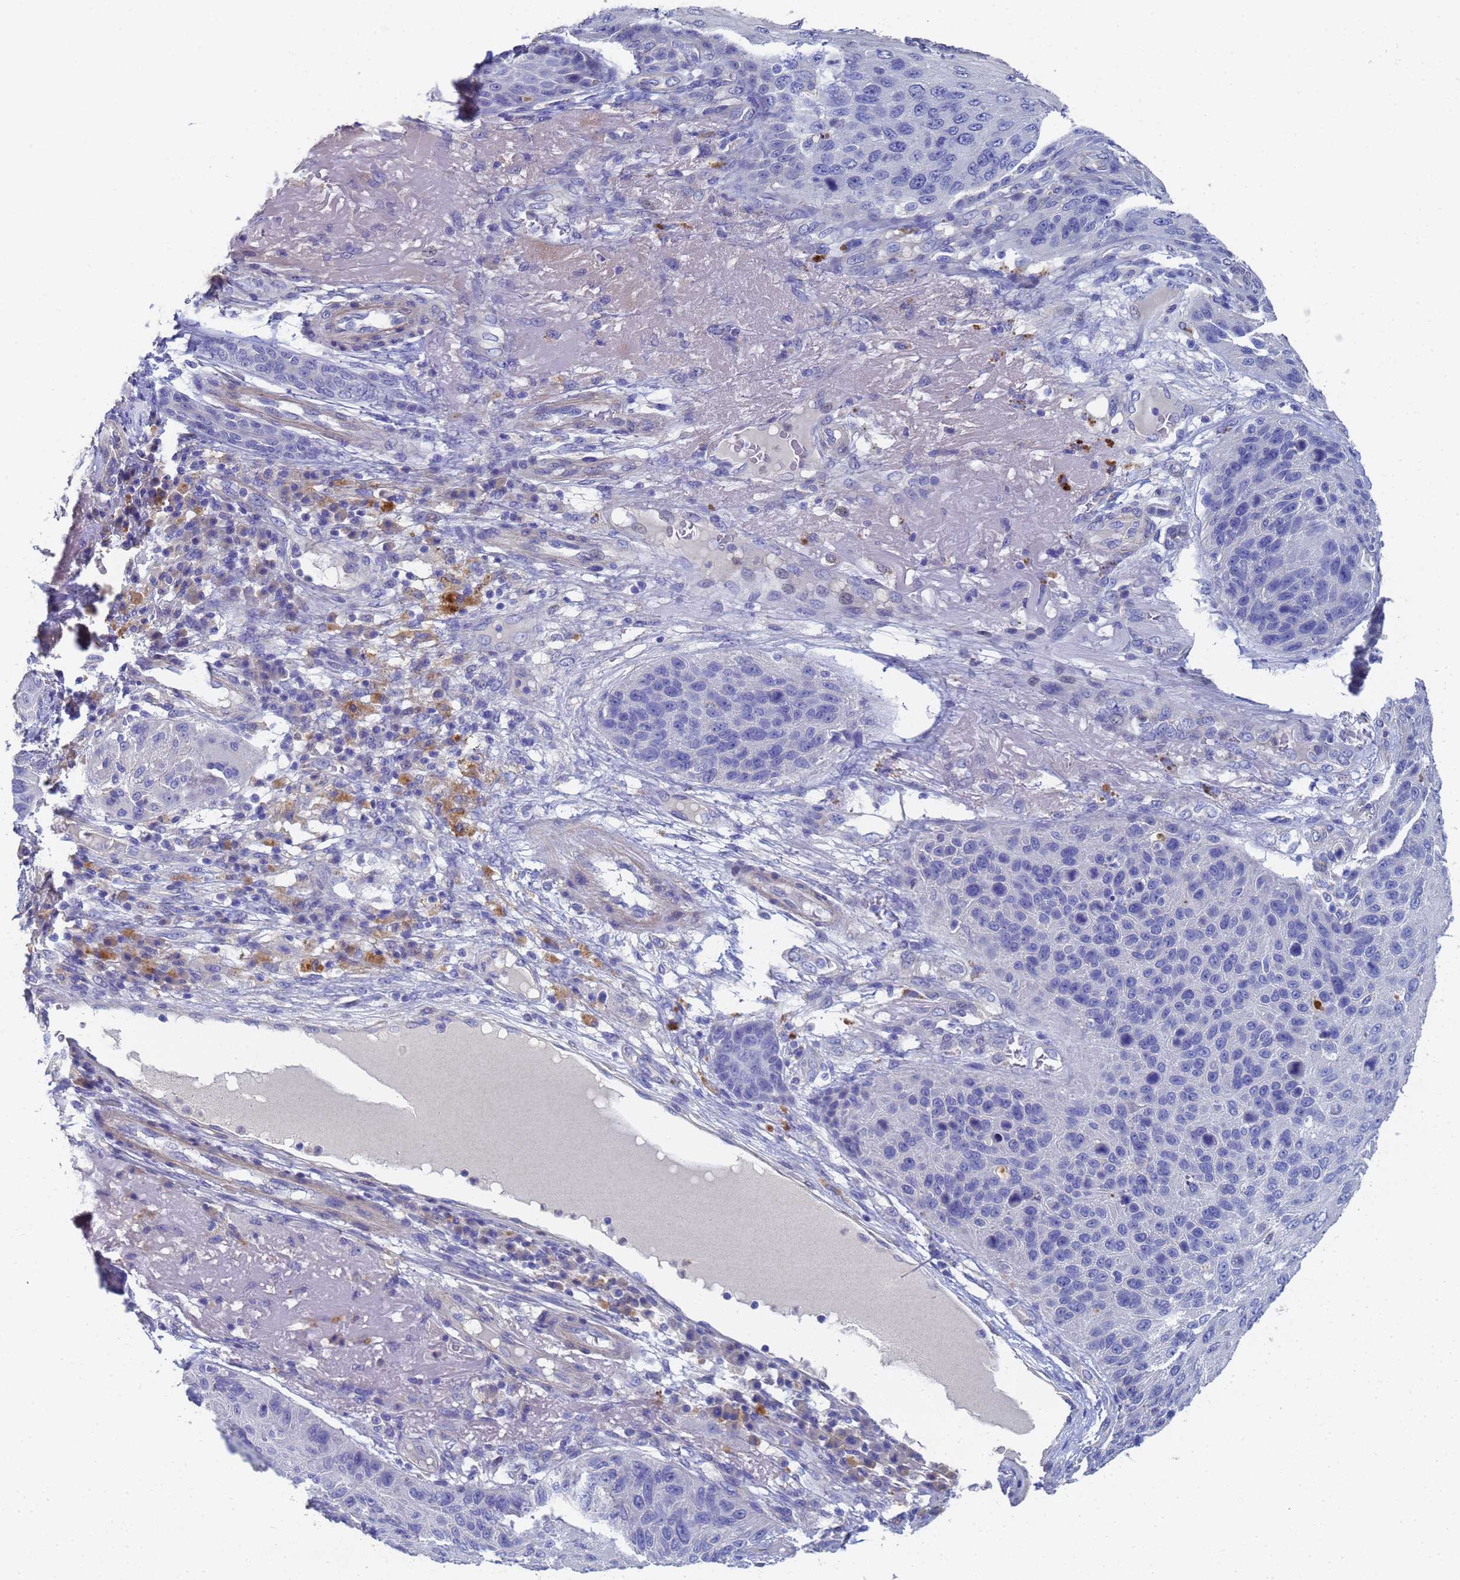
{"staining": {"intensity": "negative", "quantity": "none", "location": "none"}, "tissue": "skin cancer", "cell_type": "Tumor cells", "image_type": "cancer", "snomed": [{"axis": "morphology", "description": "Squamous cell carcinoma, NOS"}, {"axis": "topography", "description": "Skin"}], "caption": "This is an IHC histopathology image of skin cancer (squamous cell carcinoma). There is no expression in tumor cells.", "gene": "LBX2", "patient": {"sex": "female", "age": 88}}